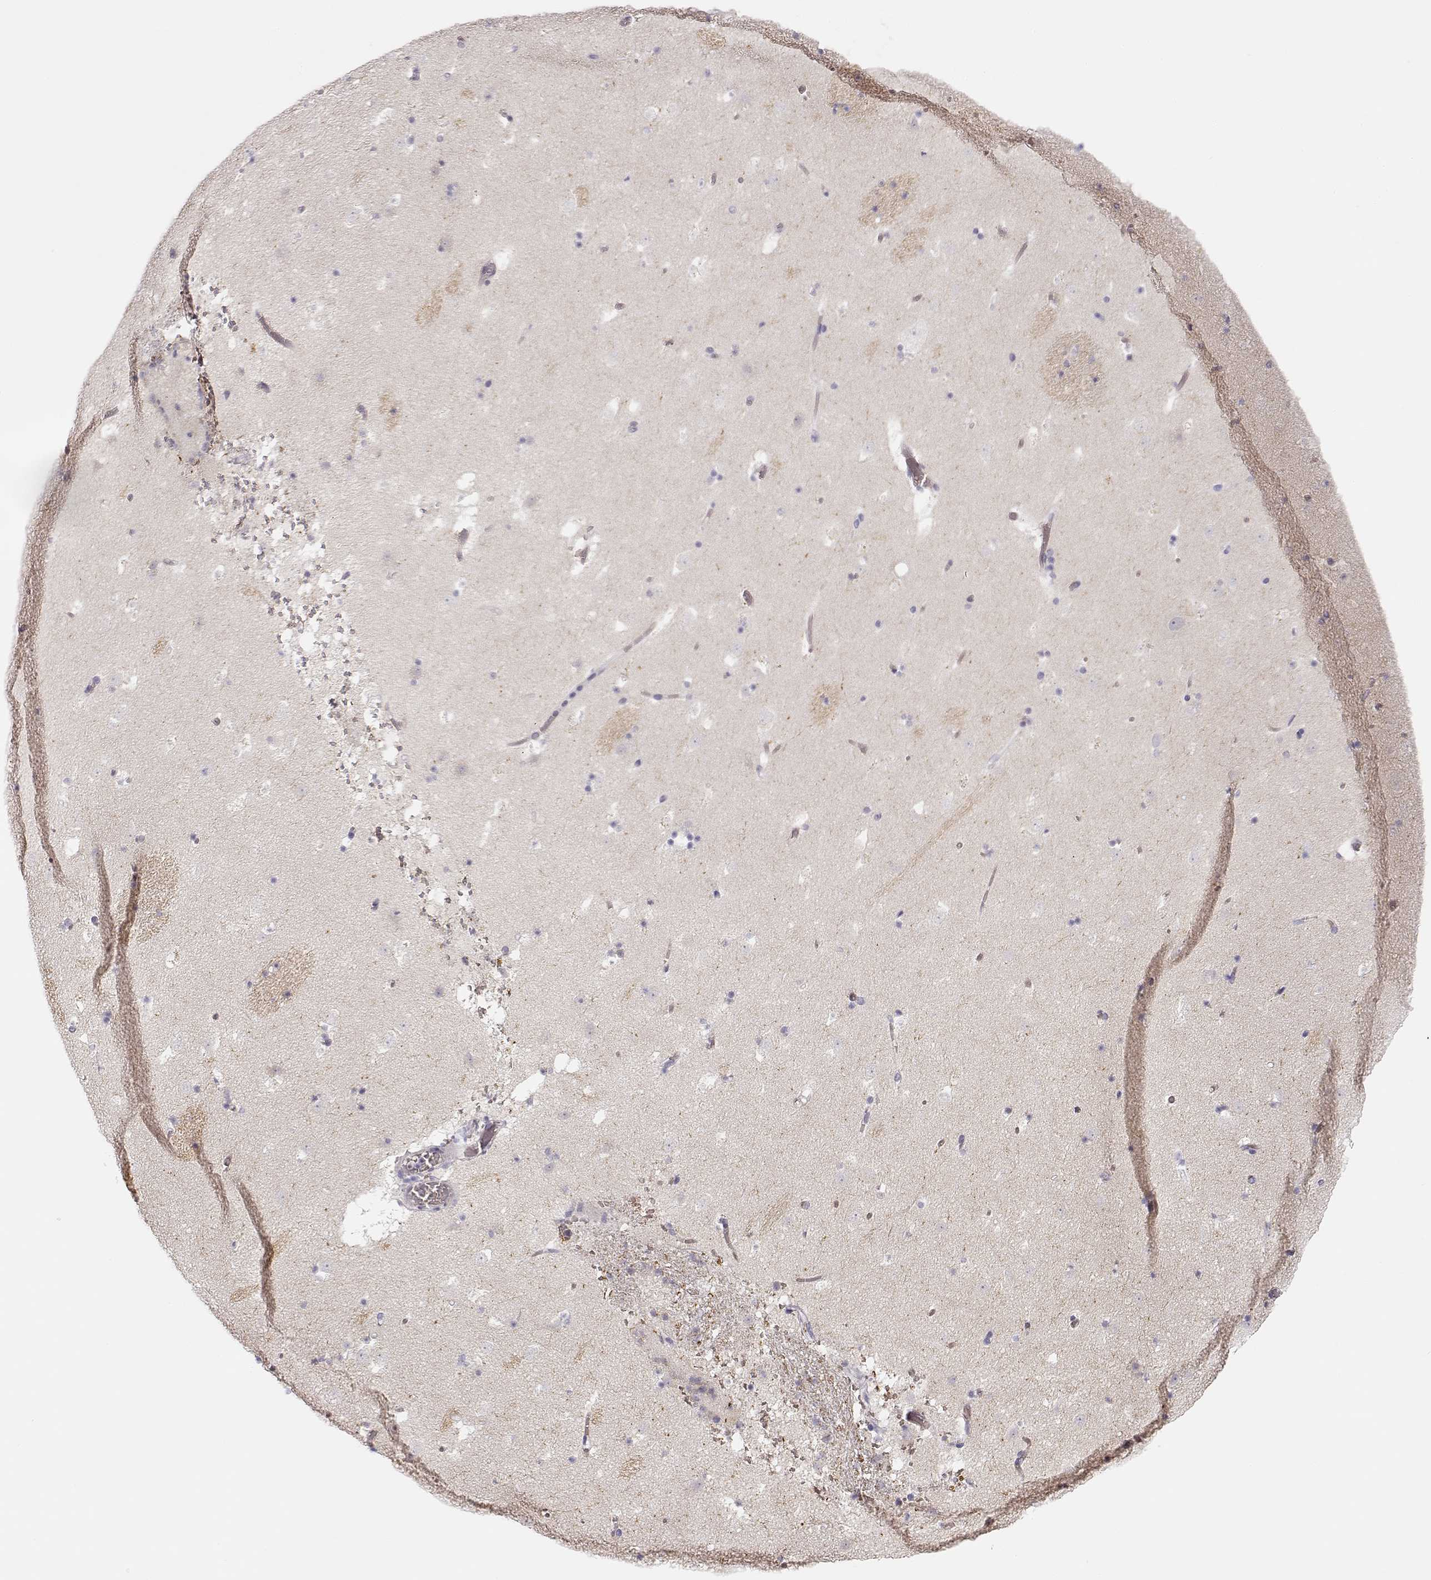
{"staining": {"intensity": "negative", "quantity": "none", "location": "none"}, "tissue": "caudate", "cell_type": "Glial cells", "image_type": "normal", "snomed": [{"axis": "morphology", "description": "Normal tissue, NOS"}, {"axis": "topography", "description": "Lateral ventricle wall"}], "caption": "IHC histopathology image of unremarkable caudate: caudate stained with DAB (3,3'-diaminobenzidine) demonstrates no significant protein expression in glial cells.", "gene": "TTC26", "patient": {"sex": "female", "age": 42}}